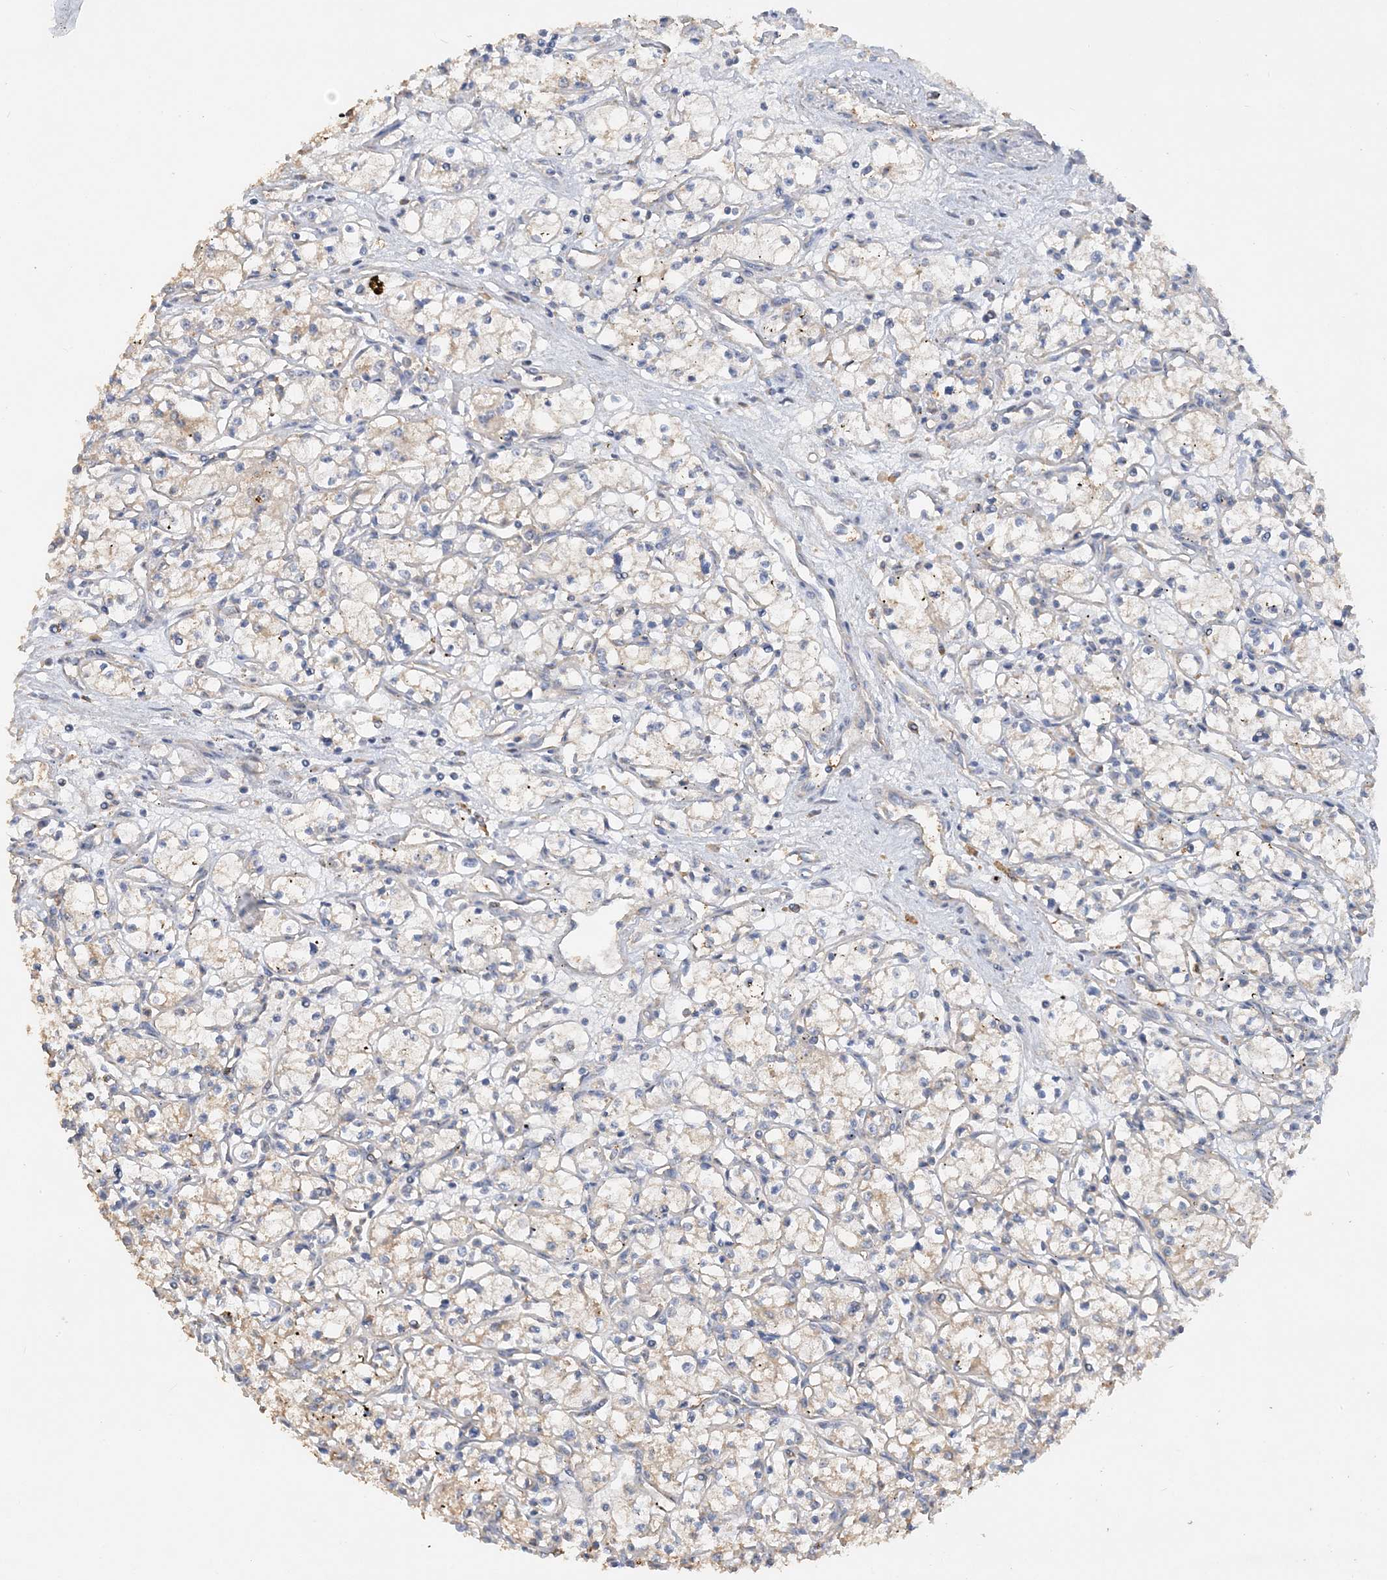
{"staining": {"intensity": "weak", "quantity": "<25%", "location": "cytoplasmic/membranous"}, "tissue": "renal cancer", "cell_type": "Tumor cells", "image_type": "cancer", "snomed": [{"axis": "morphology", "description": "Adenocarcinoma, NOS"}, {"axis": "topography", "description": "Kidney"}], "caption": "Human renal cancer (adenocarcinoma) stained for a protein using immunohistochemistry displays no positivity in tumor cells.", "gene": "GRINA", "patient": {"sex": "male", "age": 59}}